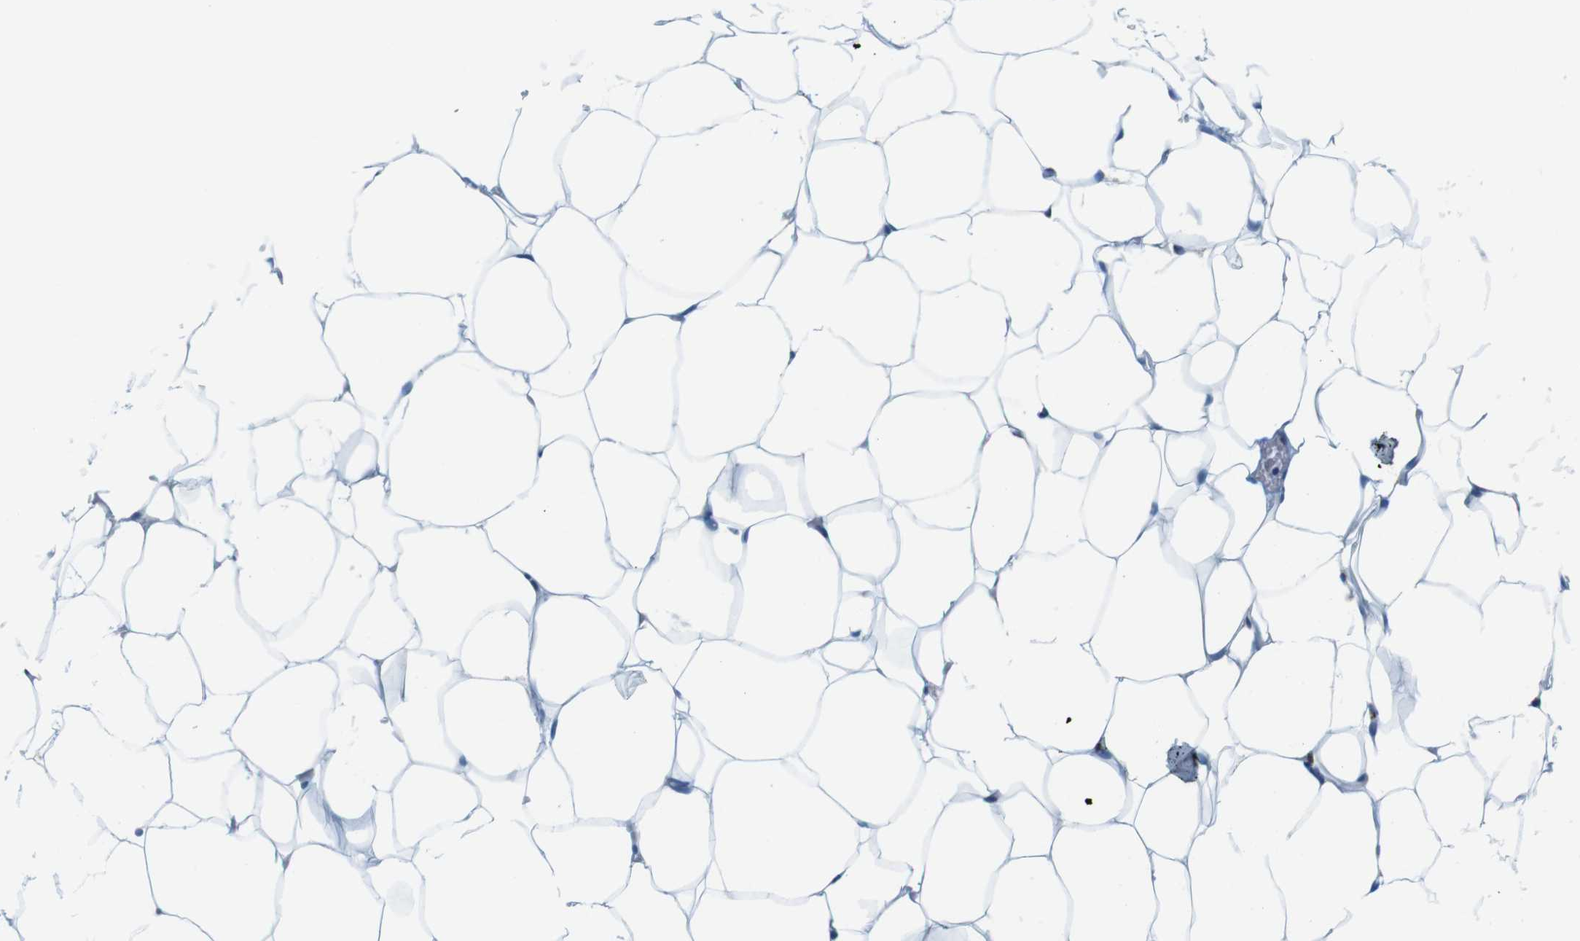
{"staining": {"intensity": "negative", "quantity": "none", "location": "none"}, "tissue": "adipose tissue", "cell_type": "Adipocytes", "image_type": "normal", "snomed": [{"axis": "morphology", "description": "Normal tissue, NOS"}, {"axis": "topography", "description": "Breast"}, {"axis": "topography", "description": "Adipose tissue"}], "caption": "This is an IHC image of normal human adipose tissue. There is no expression in adipocytes.", "gene": "CIITA", "patient": {"sex": "female", "age": 25}}